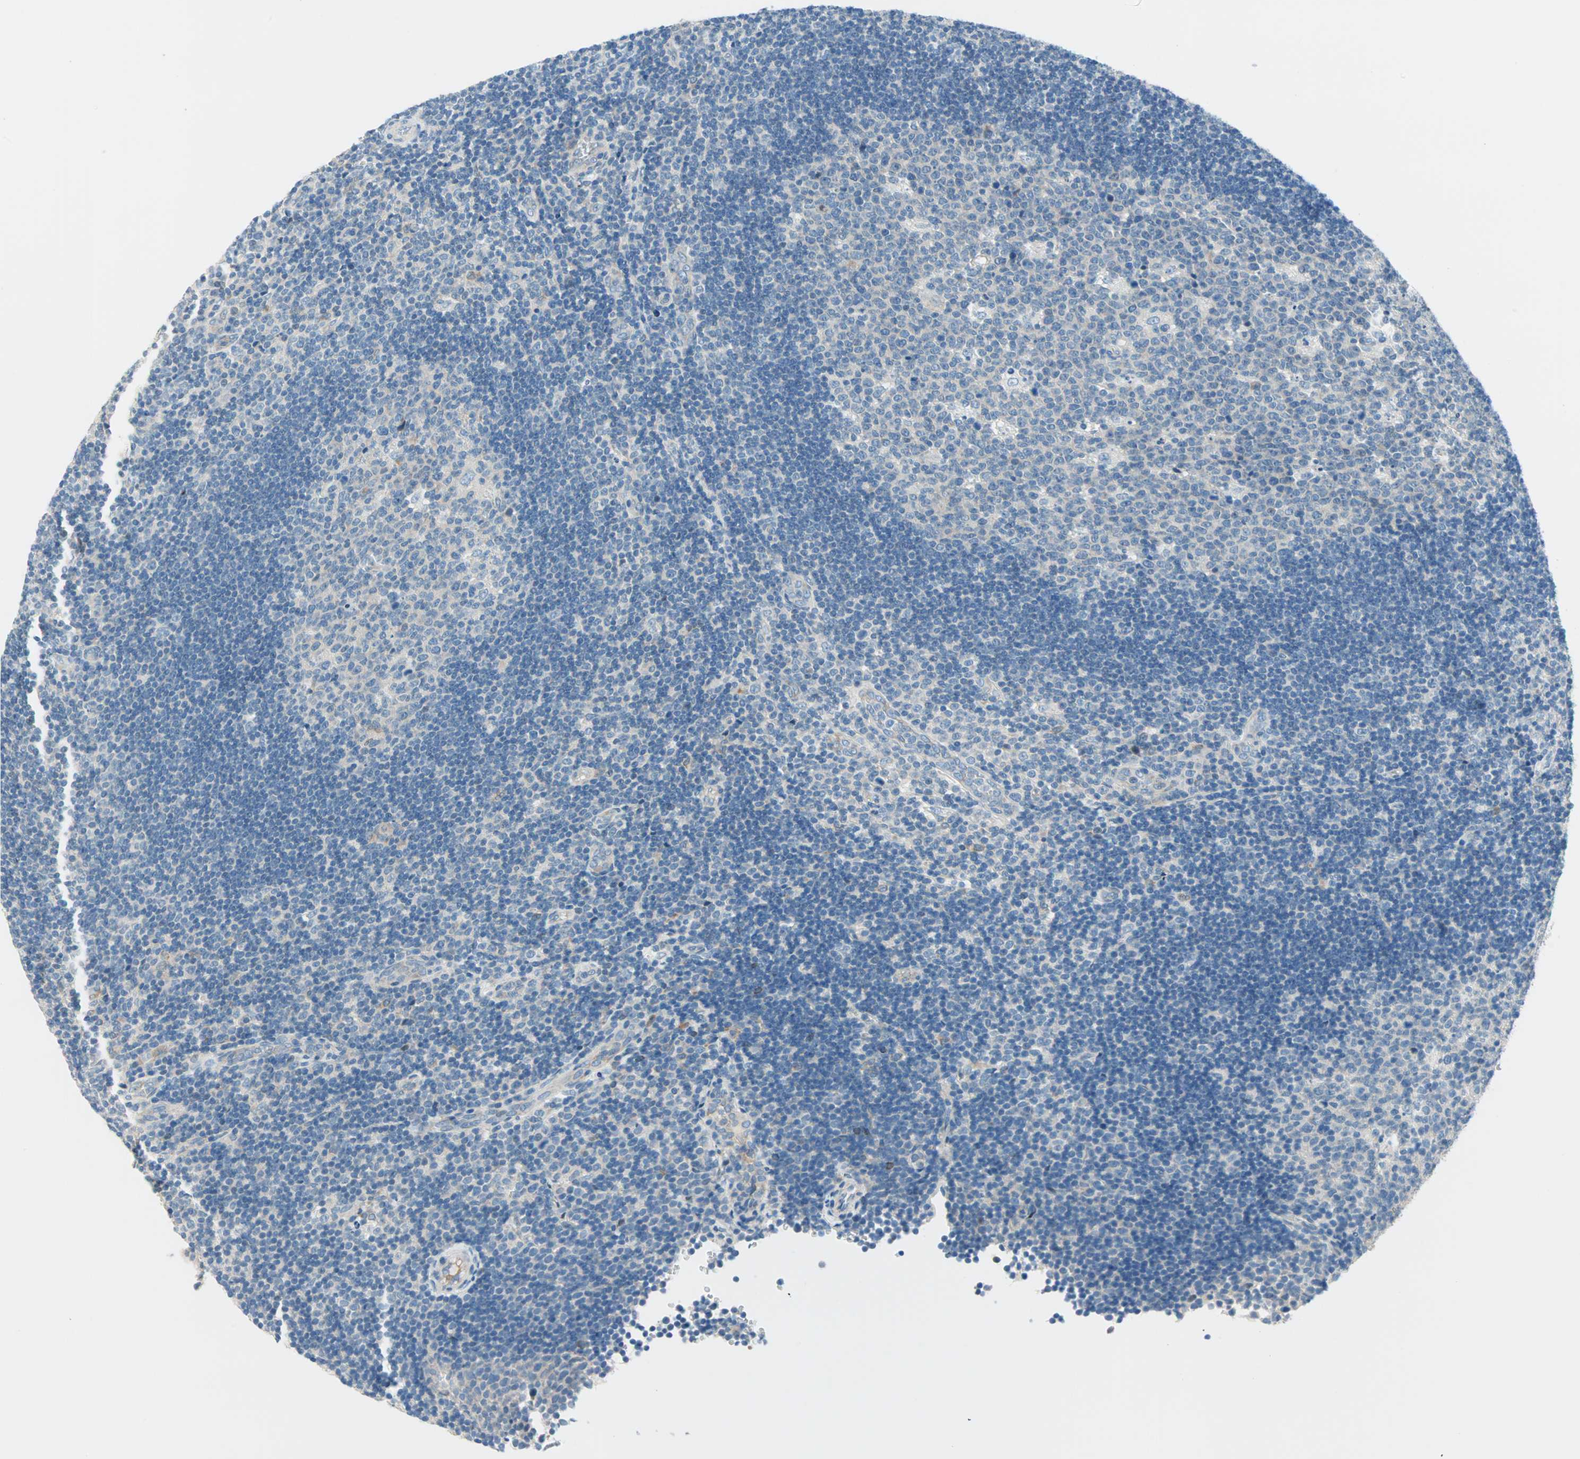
{"staining": {"intensity": "negative", "quantity": "none", "location": "none"}, "tissue": "lymph node", "cell_type": "Germinal center cells", "image_type": "normal", "snomed": [{"axis": "morphology", "description": "Normal tissue, NOS"}, {"axis": "topography", "description": "Lymph node"}, {"axis": "topography", "description": "Salivary gland"}], "caption": "This is an immunohistochemistry histopathology image of unremarkable human lymph node. There is no expression in germinal center cells.", "gene": "TMEM163", "patient": {"sex": "male", "age": 8}}